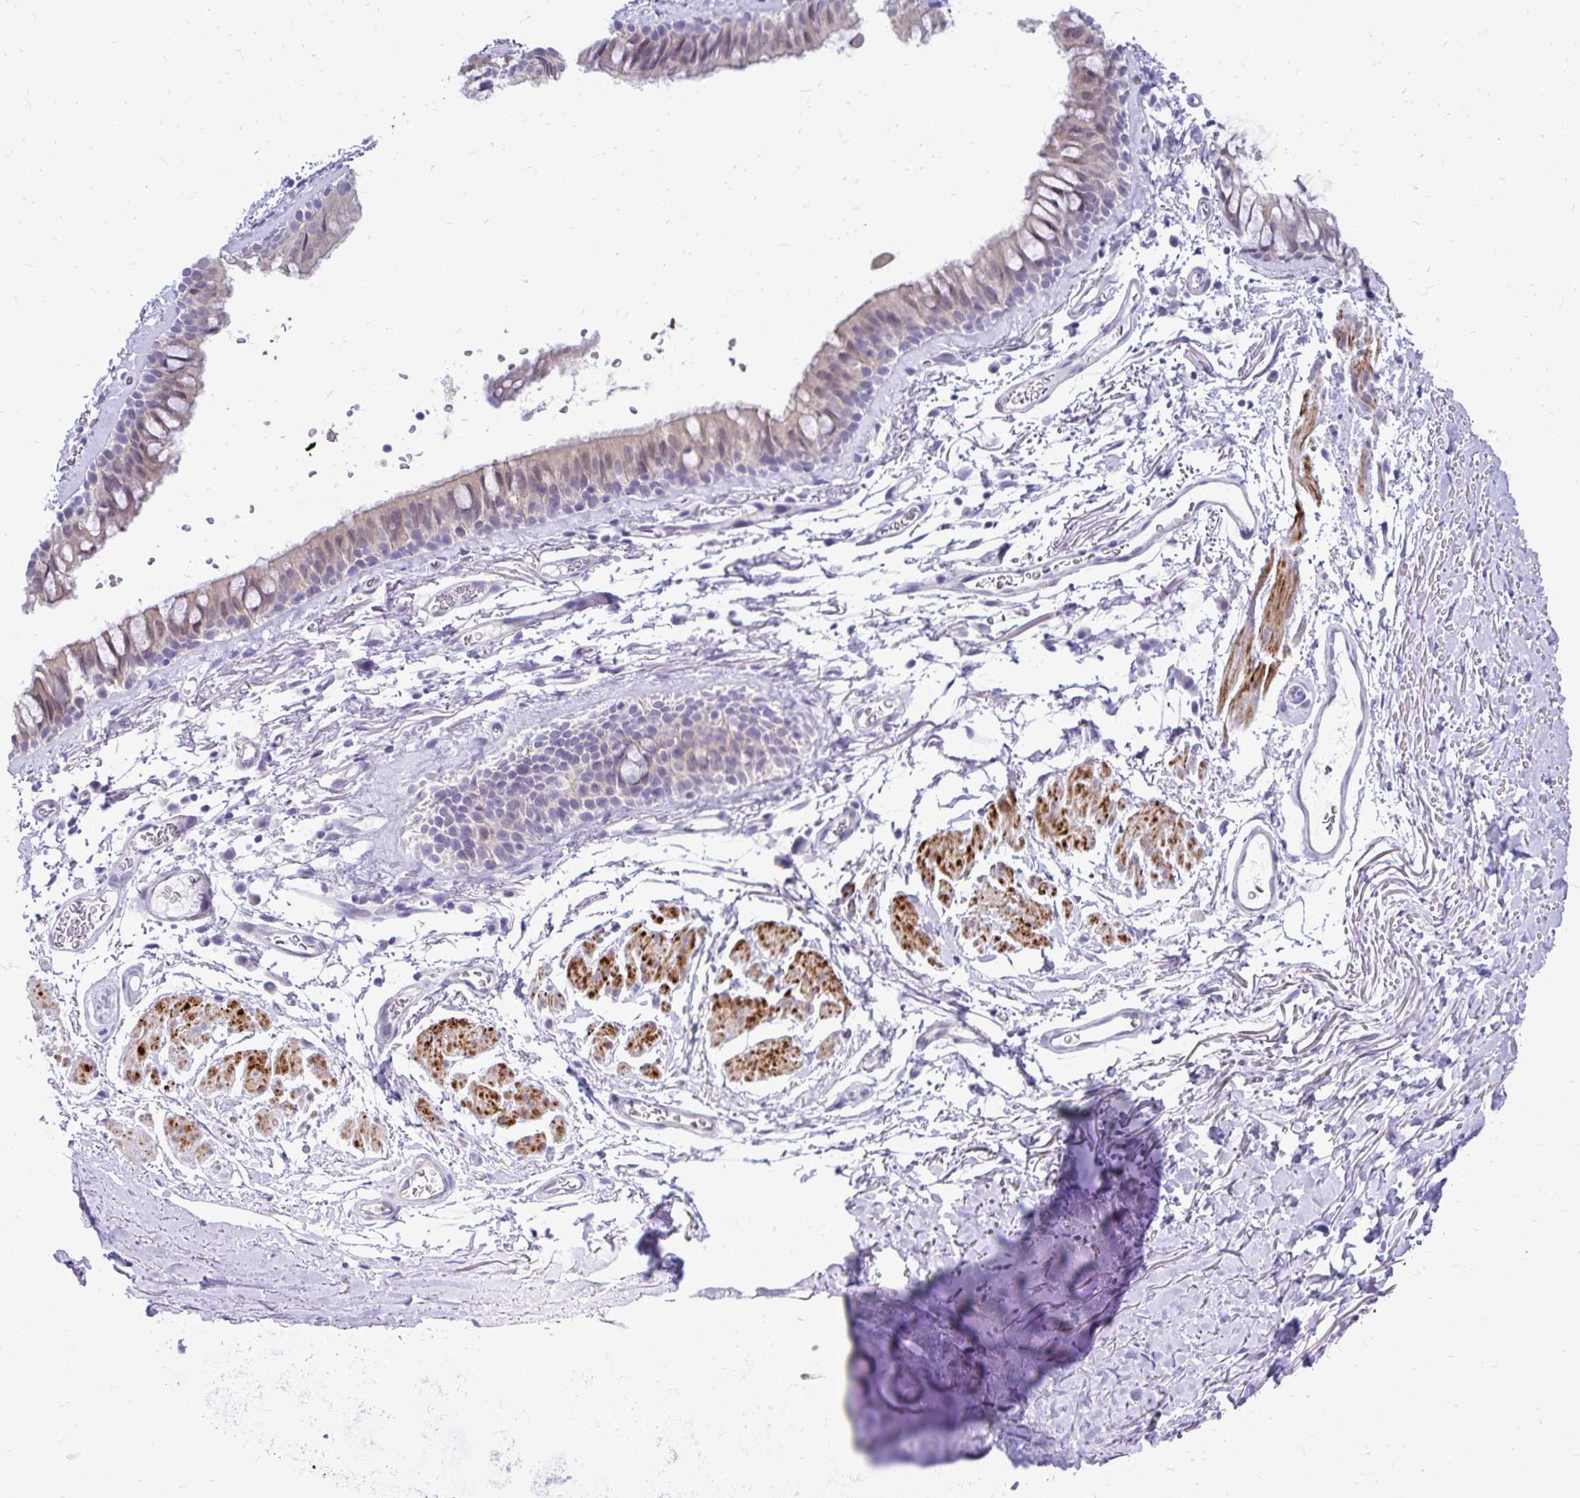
{"staining": {"intensity": "weak", "quantity": "<25%", "location": "cytoplasmic/membranous"}, "tissue": "bronchus", "cell_type": "Respiratory epithelial cells", "image_type": "normal", "snomed": [{"axis": "morphology", "description": "Normal tissue, NOS"}, {"axis": "topography", "description": "Cartilage tissue"}, {"axis": "topography", "description": "Bronchus"}], "caption": "DAB immunohistochemical staining of normal bronchus shows no significant staining in respiratory epithelial cells. (DAB immunohistochemistry visualized using brightfield microscopy, high magnification).", "gene": "ZSWIM9", "patient": {"sex": "female", "age": 79}}